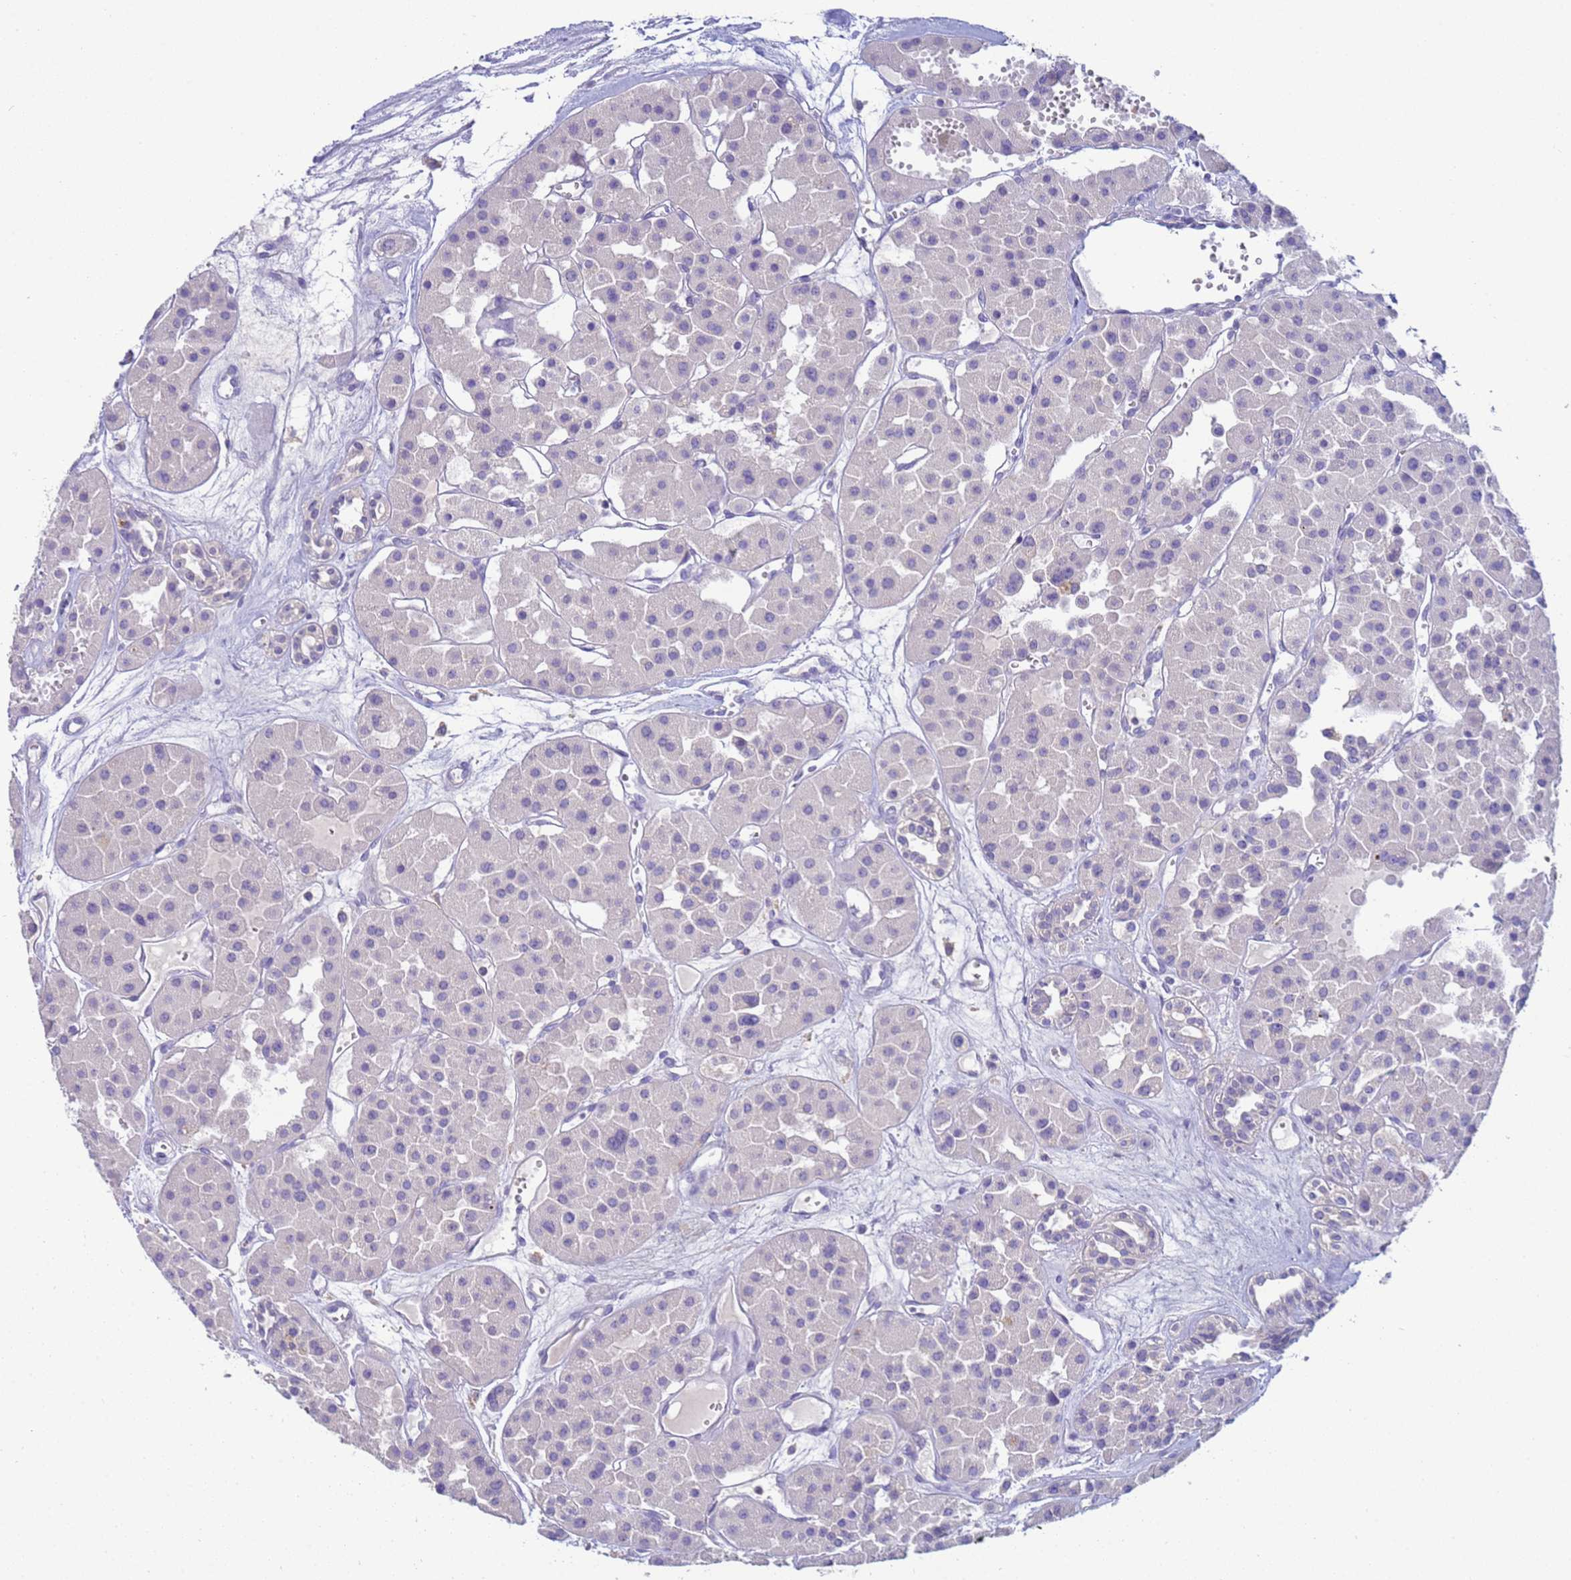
{"staining": {"intensity": "negative", "quantity": "none", "location": "none"}, "tissue": "renal cancer", "cell_type": "Tumor cells", "image_type": "cancer", "snomed": [{"axis": "morphology", "description": "Carcinoma, NOS"}, {"axis": "topography", "description": "Kidney"}], "caption": "The image exhibits no significant expression in tumor cells of renal carcinoma. (DAB (3,3'-diaminobenzidine) immunohistochemistry (IHC) visualized using brightfield microscopy, high magnification).", "gene": "KLHL13", "patient": {"sex": "female", "age": 75}}